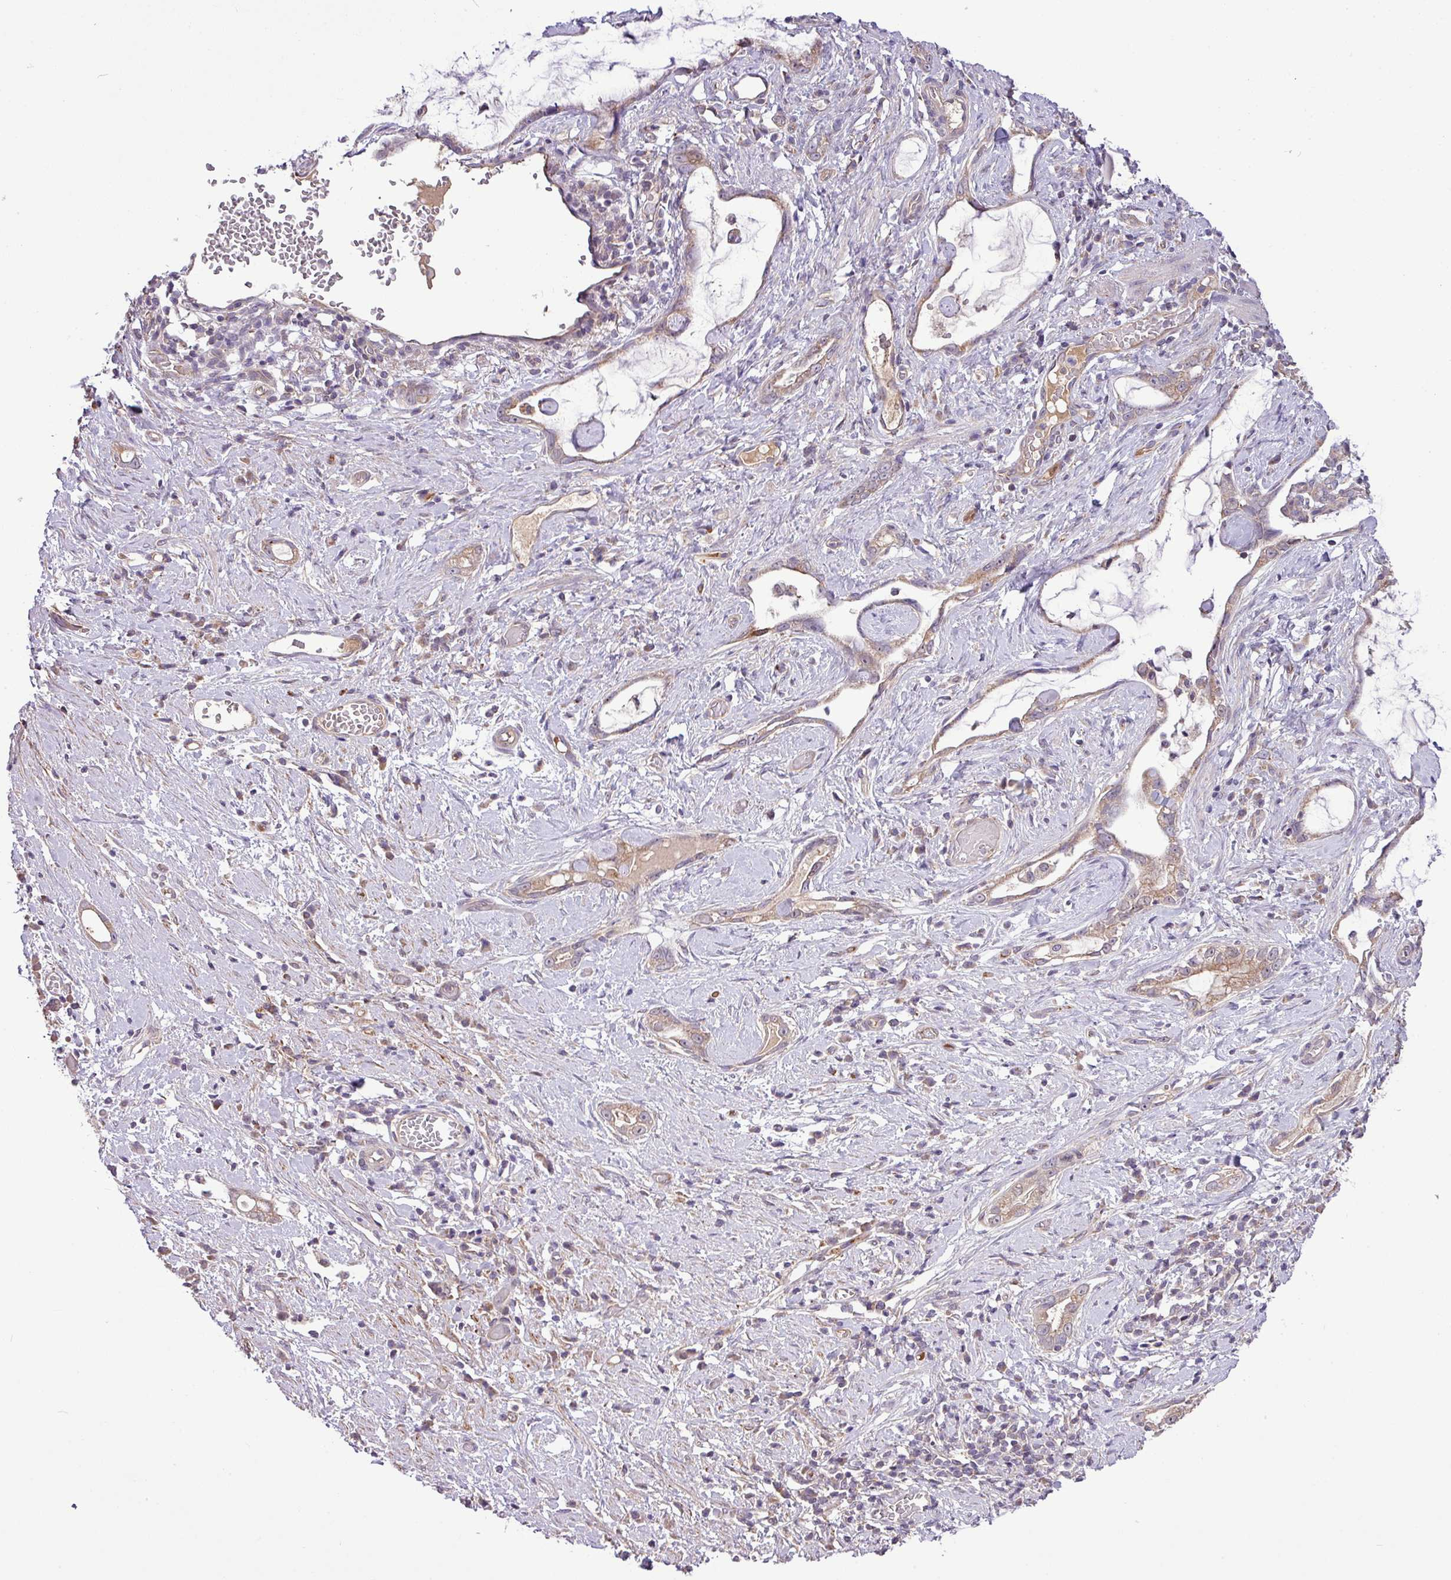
{"staining": {"intensity": "moderate", "quantity": ">75%", "location": "cytoplasmic/membranous"}, "tissue": "stomach cancer", "cell_type": "Tumor cells", "image_type": "cancer", "snomed": [{"axis": "morphology", "description": "Adenocarcinoma, NOS"}, {"axis": "topography", "description": "Stomach"}], "caption": "Stomach adenocarcinoma was stained to show a protein in brown. There is medium levels of moderate cytoplasmic/membranous positivity in approximately >75% of tumor cells. The staining is performed using DAB (3,3'-diaminobenzidine) brown chromogen to label protein expression. The nuclei are counter-stained blue using hematoxylin.", "gene": "XIAP", "patient": {"sex": "male", "age": 55}}